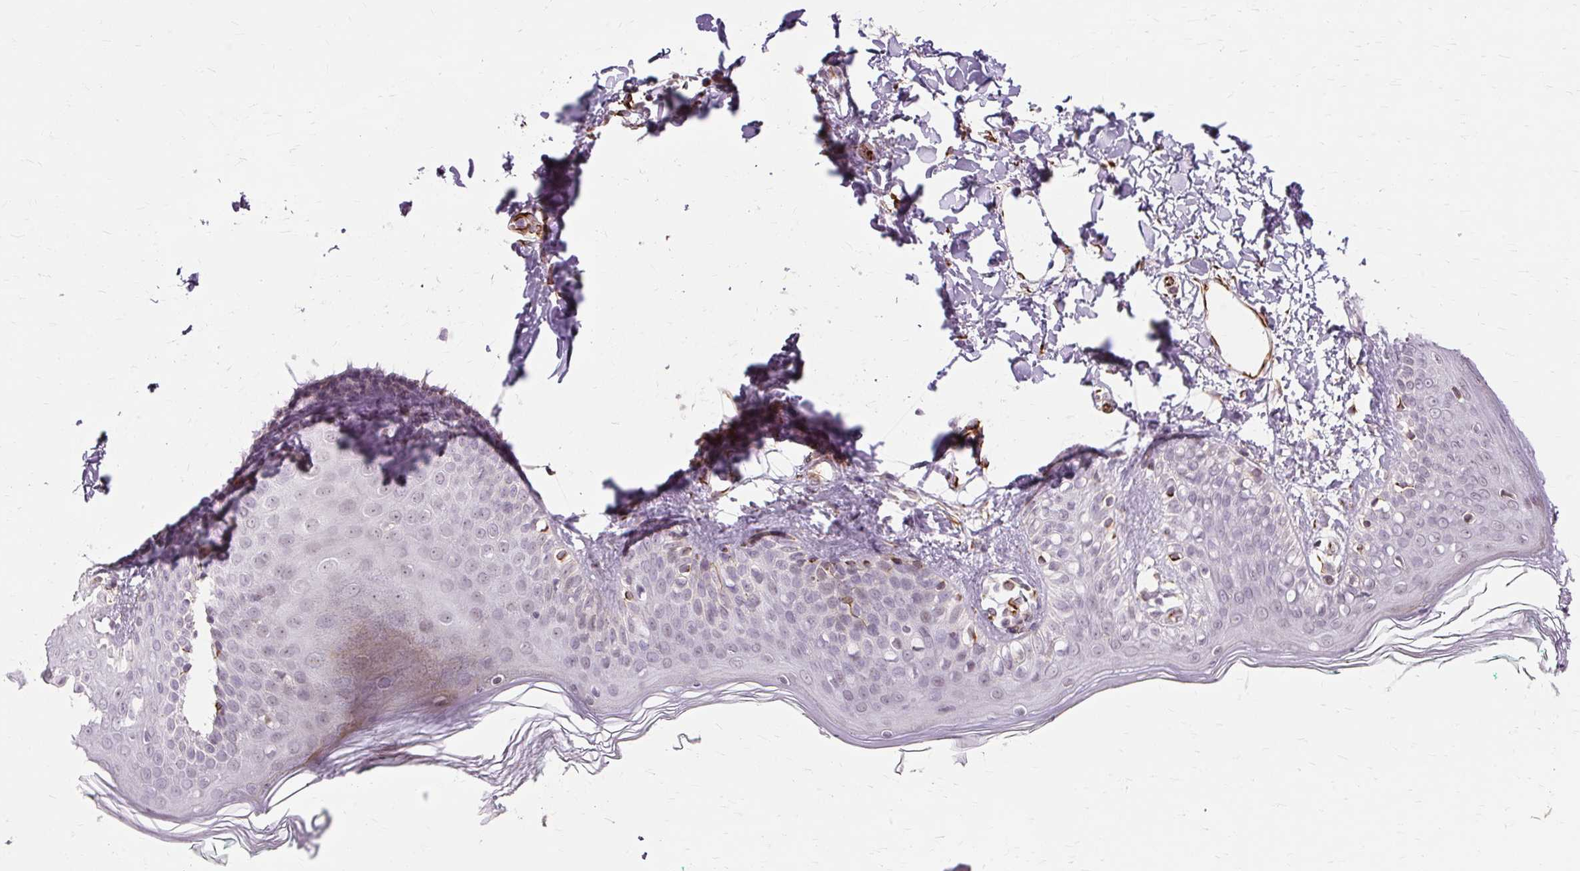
{"staining": {"intensity": "strong", "quantity": ">75%", "location": "cytoplasmic/membranous"}, "tissue": "skin", "cell_type": "Fibroblasts", "image_type": "normal", "snomed": [{"axis": "morphology", "description": "Normal tissue, NOS"}, {"axis": "topography", "description": "Skin"}], "caption": "A brown stain highlights strong cytoplasmic/membranous expression of a protein in fibroblasts of benign skin.", "gene": "MMACHC", "patient": {"sex": "male", "age": 16}}